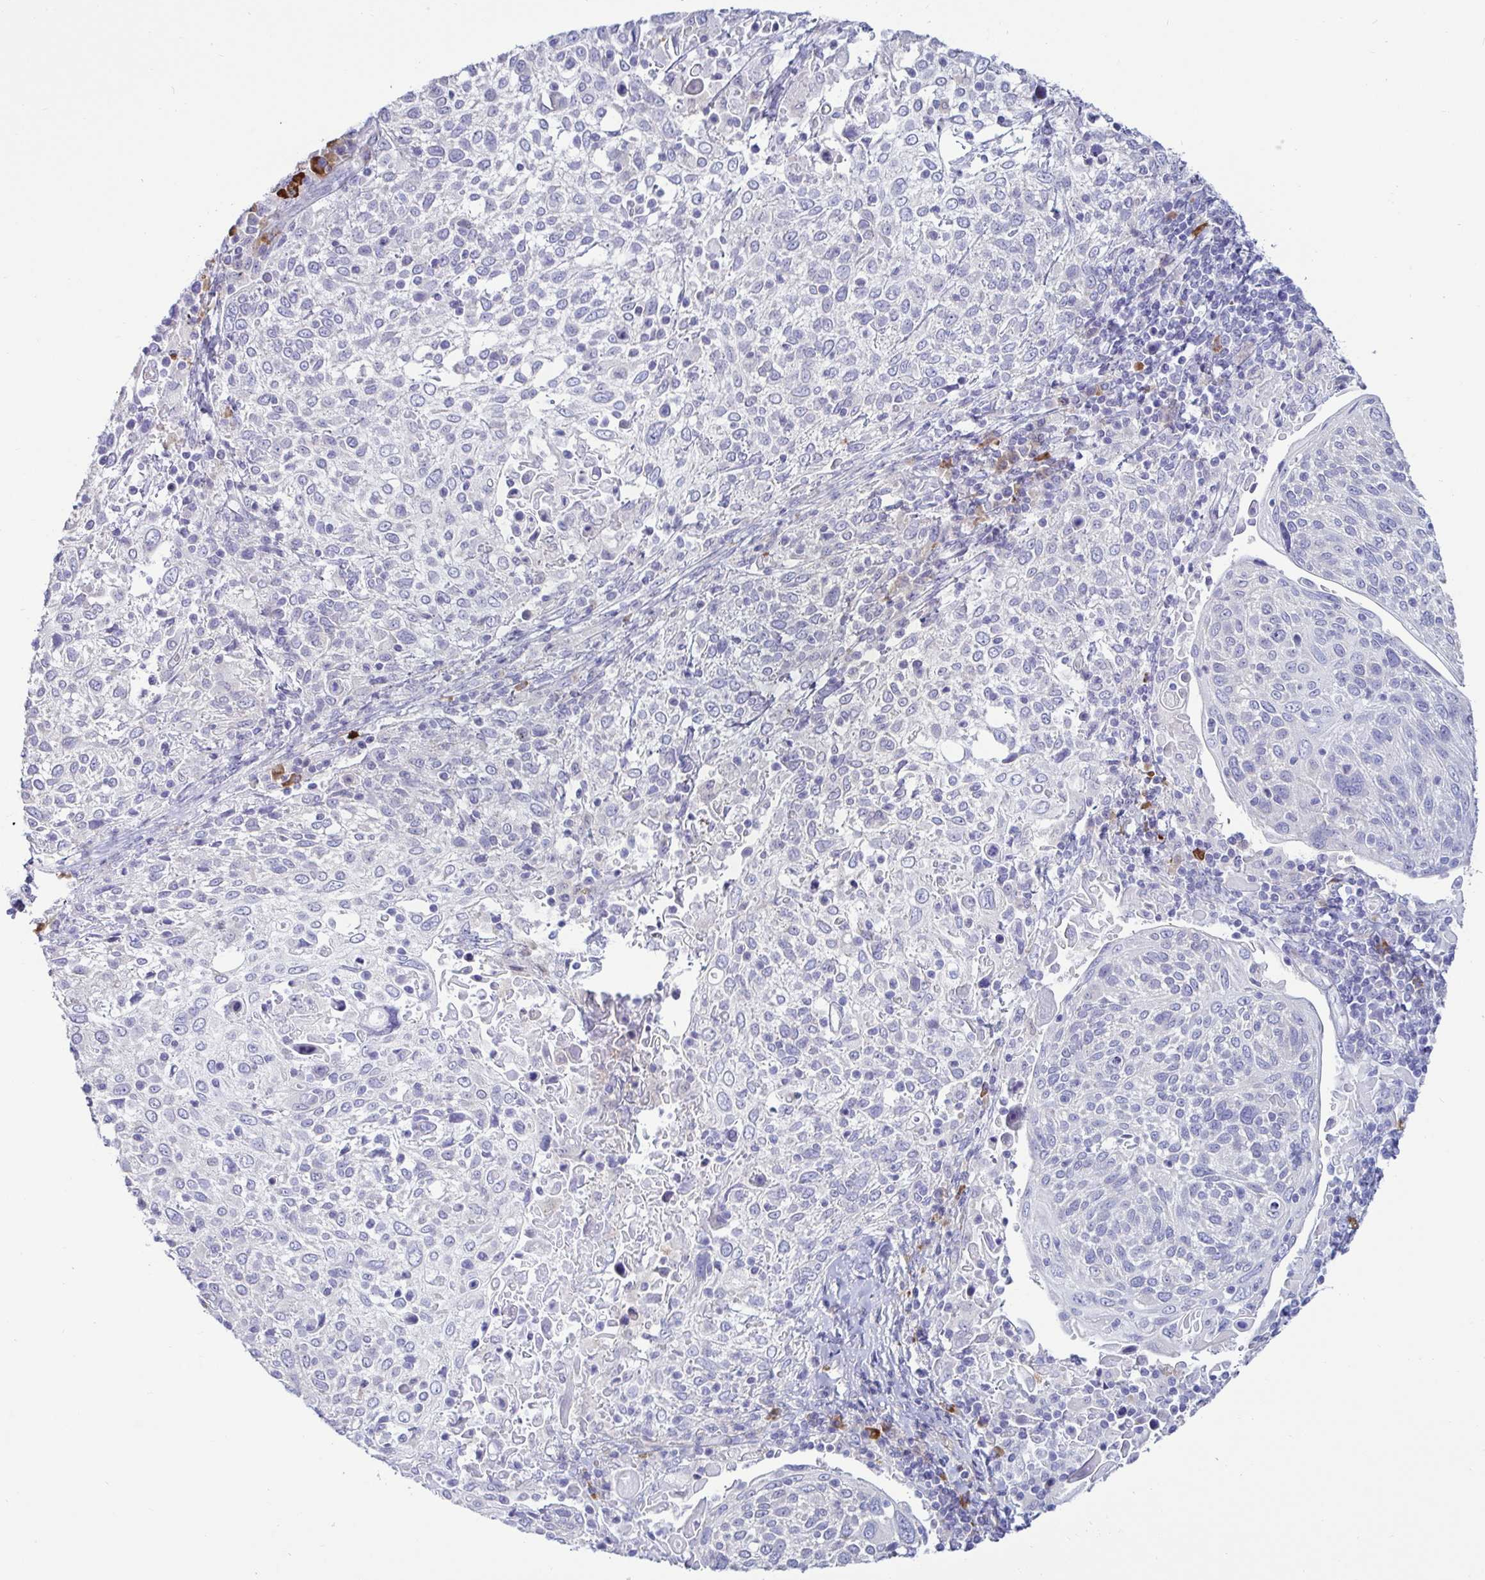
{"staining": {"intensity": "negative", "quantity": "none", "location": "none"}, "tissue": "cervical cancer", "cell_type": "Tumor cells", "image_type": "cancer", "snomed": [{"axis": "morphology", "description": "Squamous cell carcinoma, NOS"}, {"axis": "topography", "description": "Cervix"}], "caption": "An immunohistochemistry (IHC) histopathology image of squamous cell carcinoma (cervical) is shown. There is no staining in tumor cells of squamous cell carcinoma (cervical).", "gene": "TFPI2", "patient": {"sex": "female", "age": 61}}